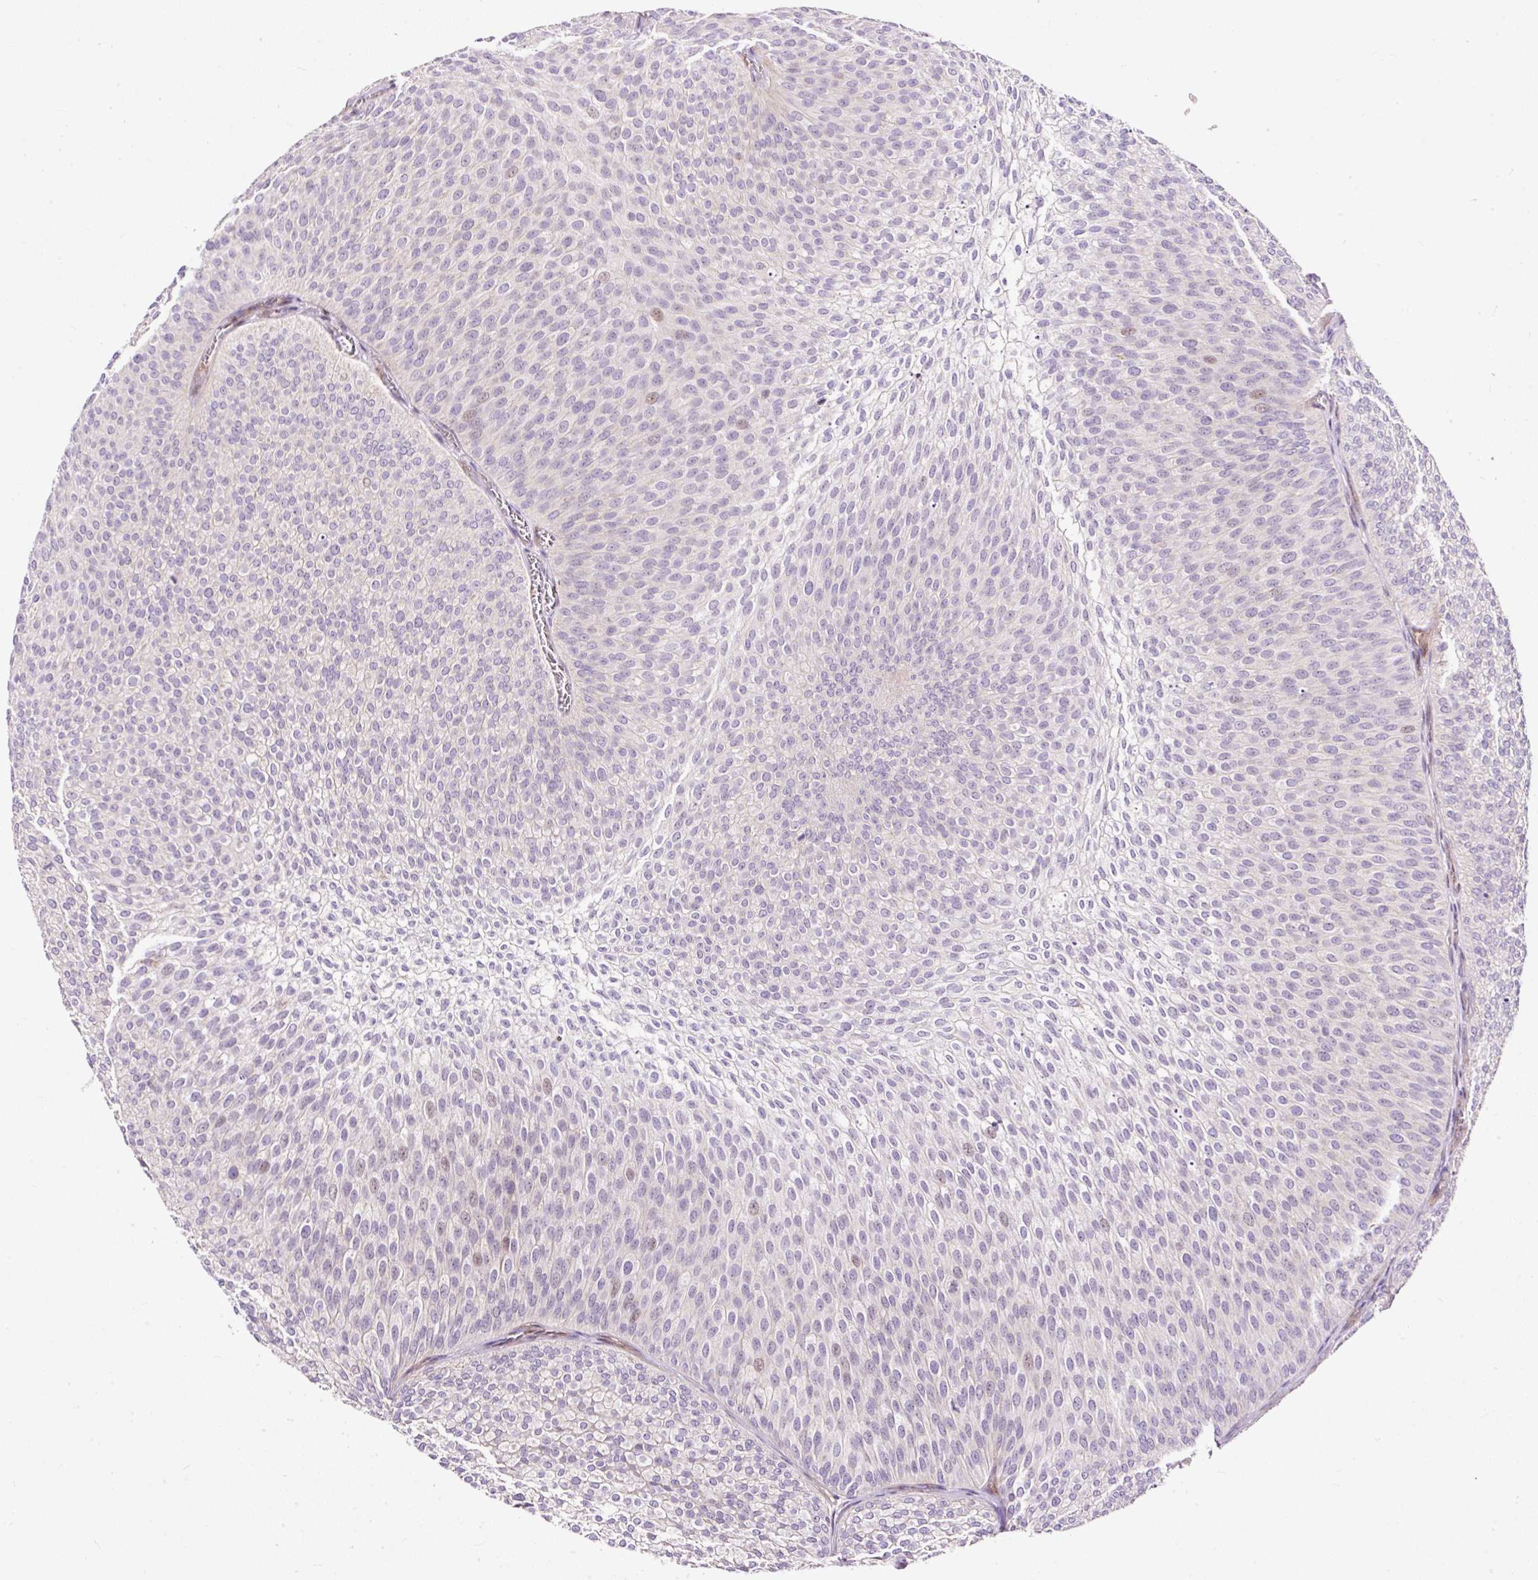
{"staining": {"intensity": "weak", "quantity": "<25%", "location": "nuclear"}, "tissue": "urothelial cancer", "cell_type": "Tumor cells", "image_type": "cancer", "snomed": [{"axis": "morphology", "description": "Urothelial carcinoma, Low grade"}, {"axis": "topography", "description": "Urinary bladder"}], "caption": "DAB immunohistochemical staining of human urothelial cancer demonstrates no significant staining in tumor cells.", "gene": "BOLA3", "patient": {"sex": "male", "age": 91}}